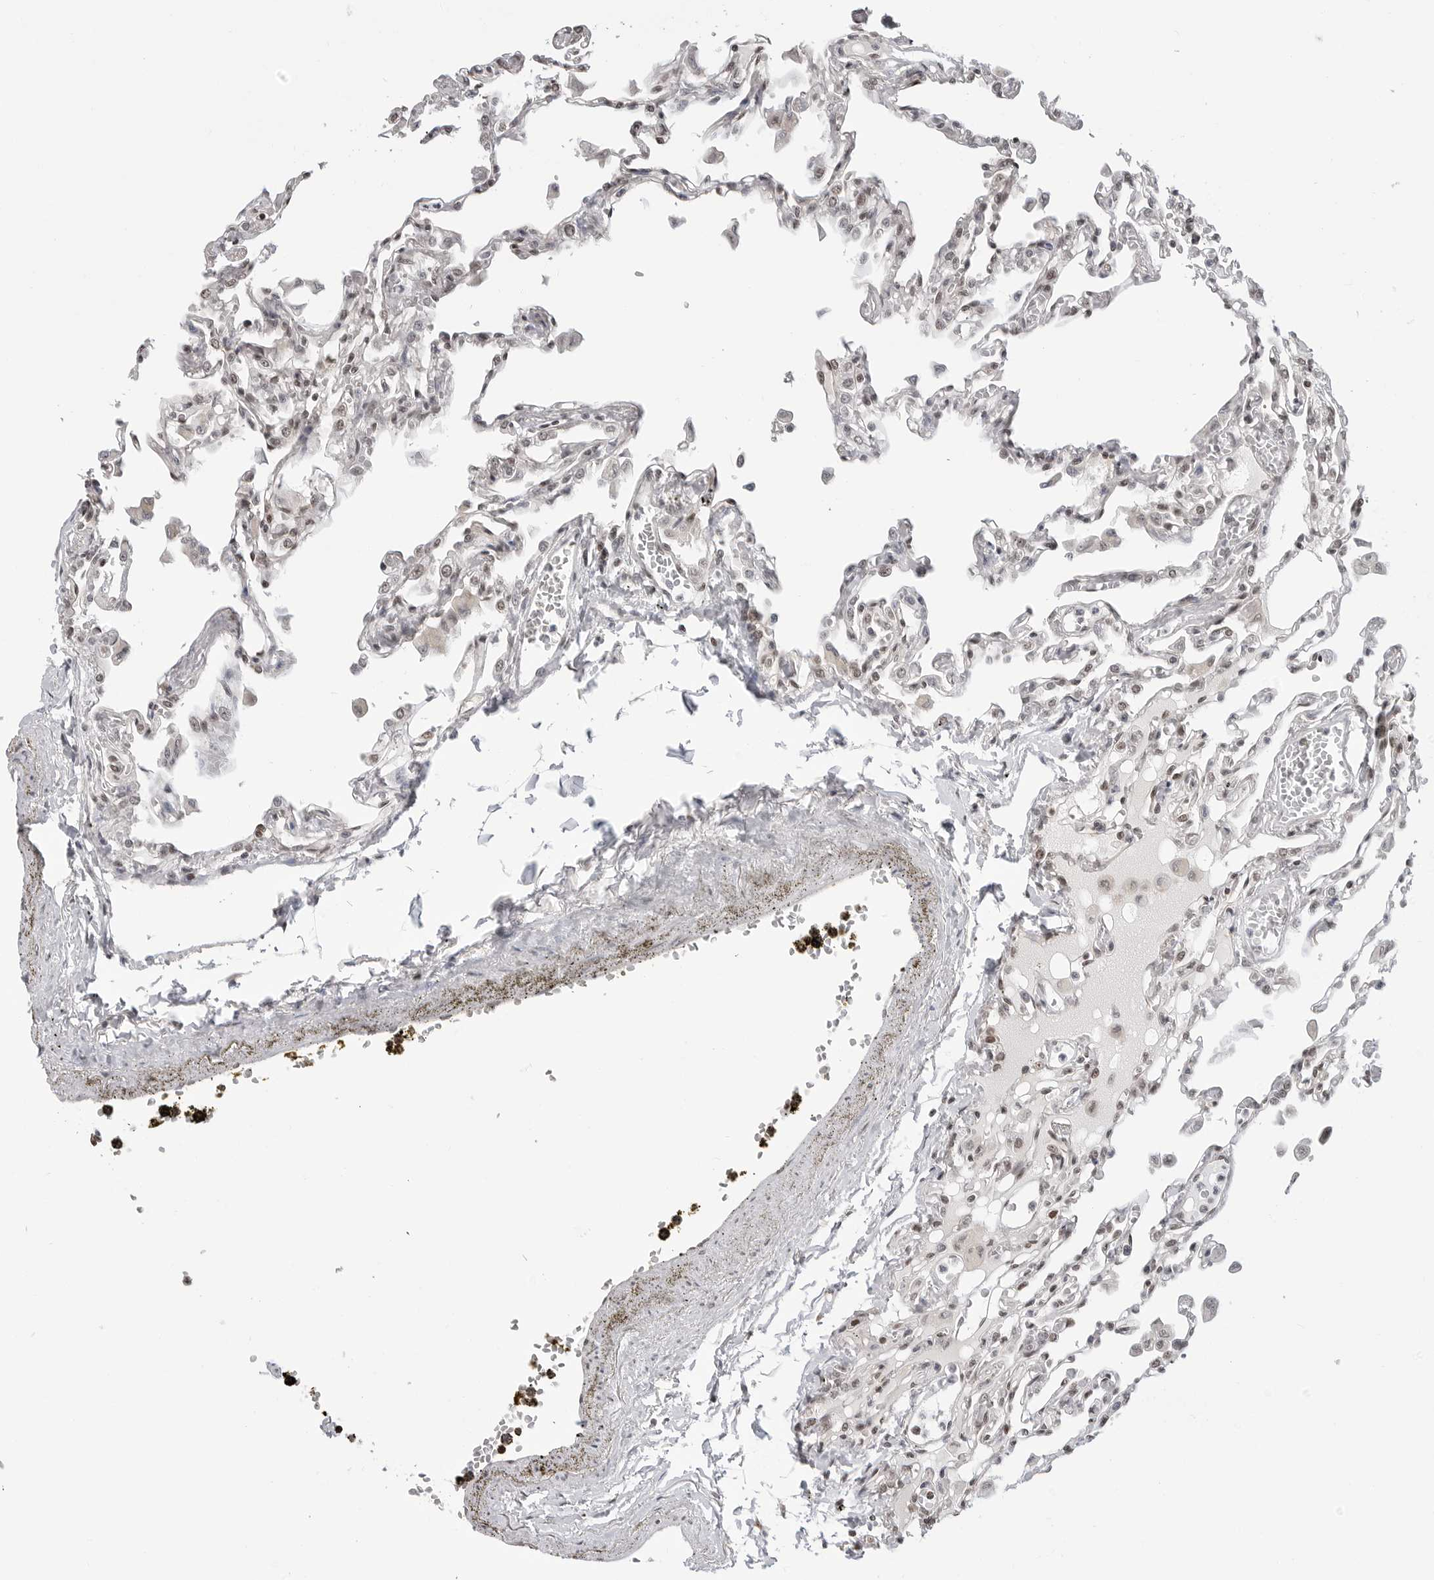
{"staining": {"intensity": "moderate", "quantity": "25%-75%", "location": "nuclear"}, "tissue": "lung", "cell_type": "Alveolar cells", "image_type": "normal", "snomed": [{"axis": "morphology", "description": "Normal tissue, NOS"}, {"axis": "topography", "description": "Bronchus"}, {"axis": "topography", "description": "Lung"}], "caption": "An image of lung stained for a protein shows moderate nuclear brown staining in alveolar cells.", "gene": "C8orf33", "patient": {"sex": "female", "age": 49}}